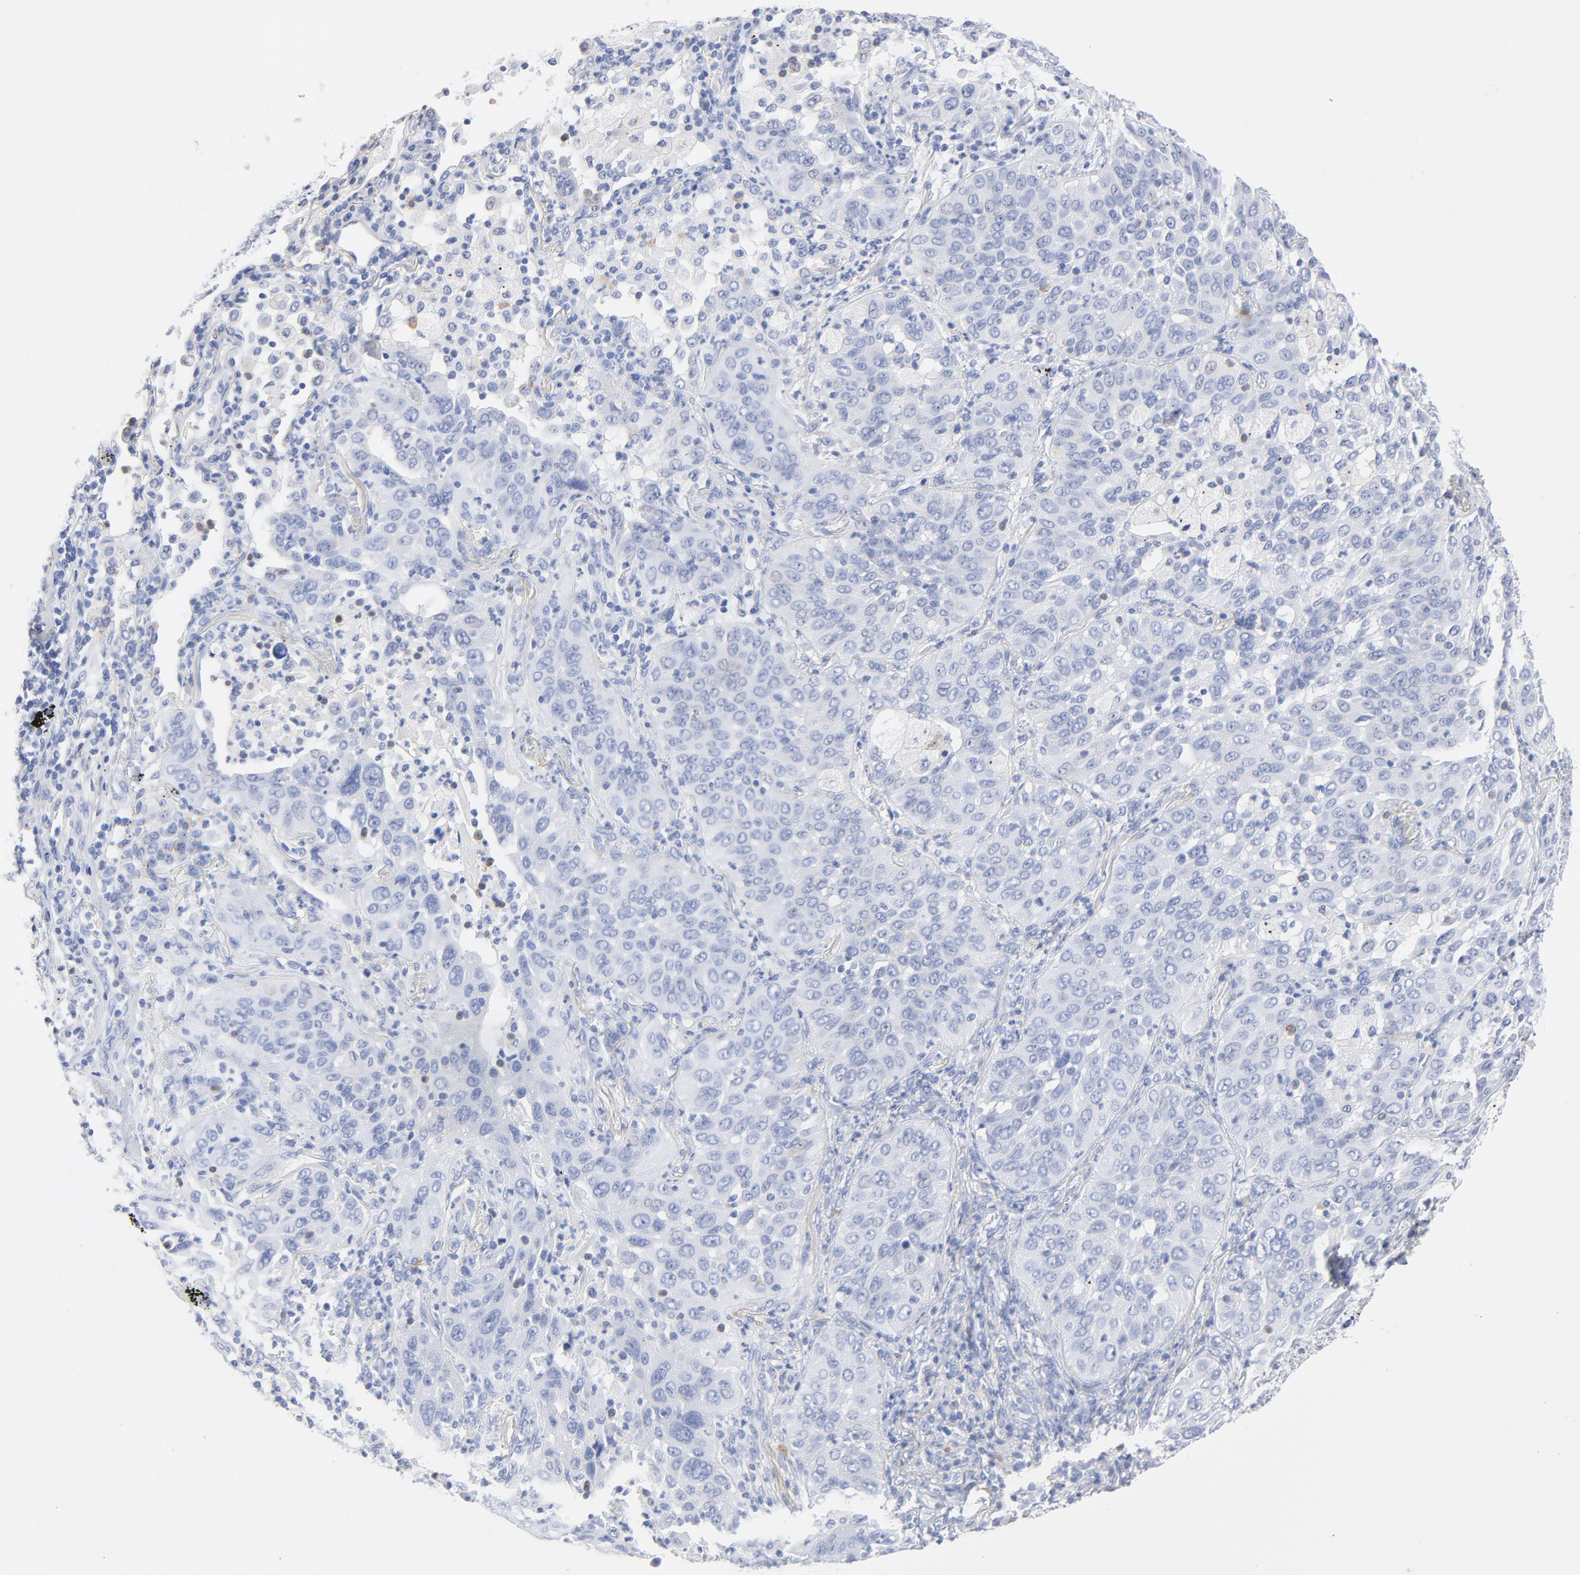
{"staining": {"intensity": "negative", "quantity": "none", "location": "none"}, "tissue": "lung cancer", "cell_type": "Tumor cells", "image_type": "cancer", "snomed": [{"axis": "morphology", "description": "Squamous cell carcinoma, NOS"}, {"axis": "topography", "description": "Lung"}], "caption": "Lung cancer (squamous cell carcinoma) was stained to show a protein in brown. There is no significant expression in tumor cells.", "gene": "AGTR1", "patient": {"sex": "female", "age": 67}}